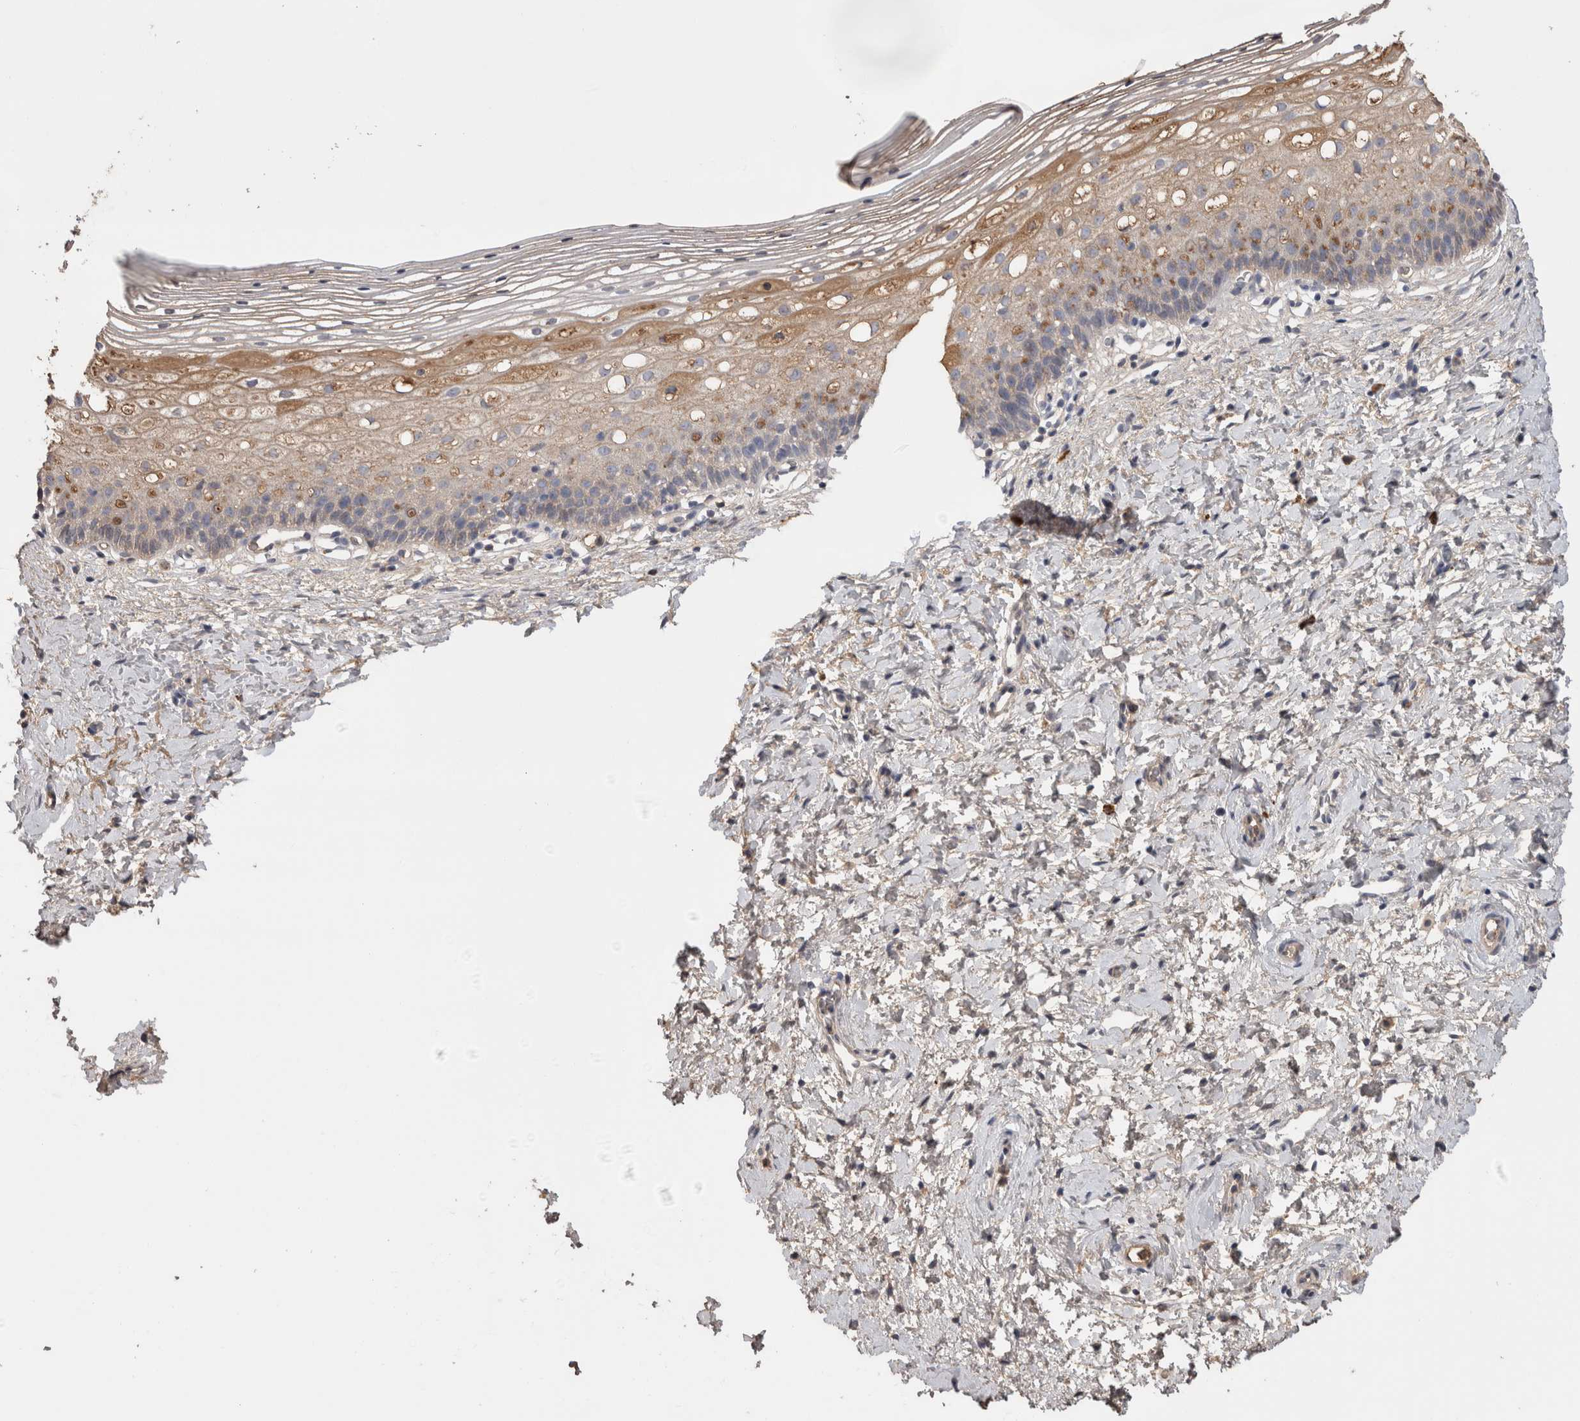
{"staining": {"intensity": "moderate", "quantity": "<25%", "location": "cytoplasmic/membranous"}, "tissue": "cervix", "cell_type": "Squamous epithelial cells", "image_type": "normal", "snomed": [{"axis": "morphology", "description": "Normal tissue, NOS"}, {"axis": "topography", "description": "Cervix"}], "caption": "The photomicrograph shows a brown stain indicating the presence of a protein in the cytoplasmic/membranous of squamous epithelial cells in cervix. (brown staining indicates protein expression, while blue staining denotes nuclei).", "gene": "PPP3CC", "patient": {"sex": "female", "age": 72}}